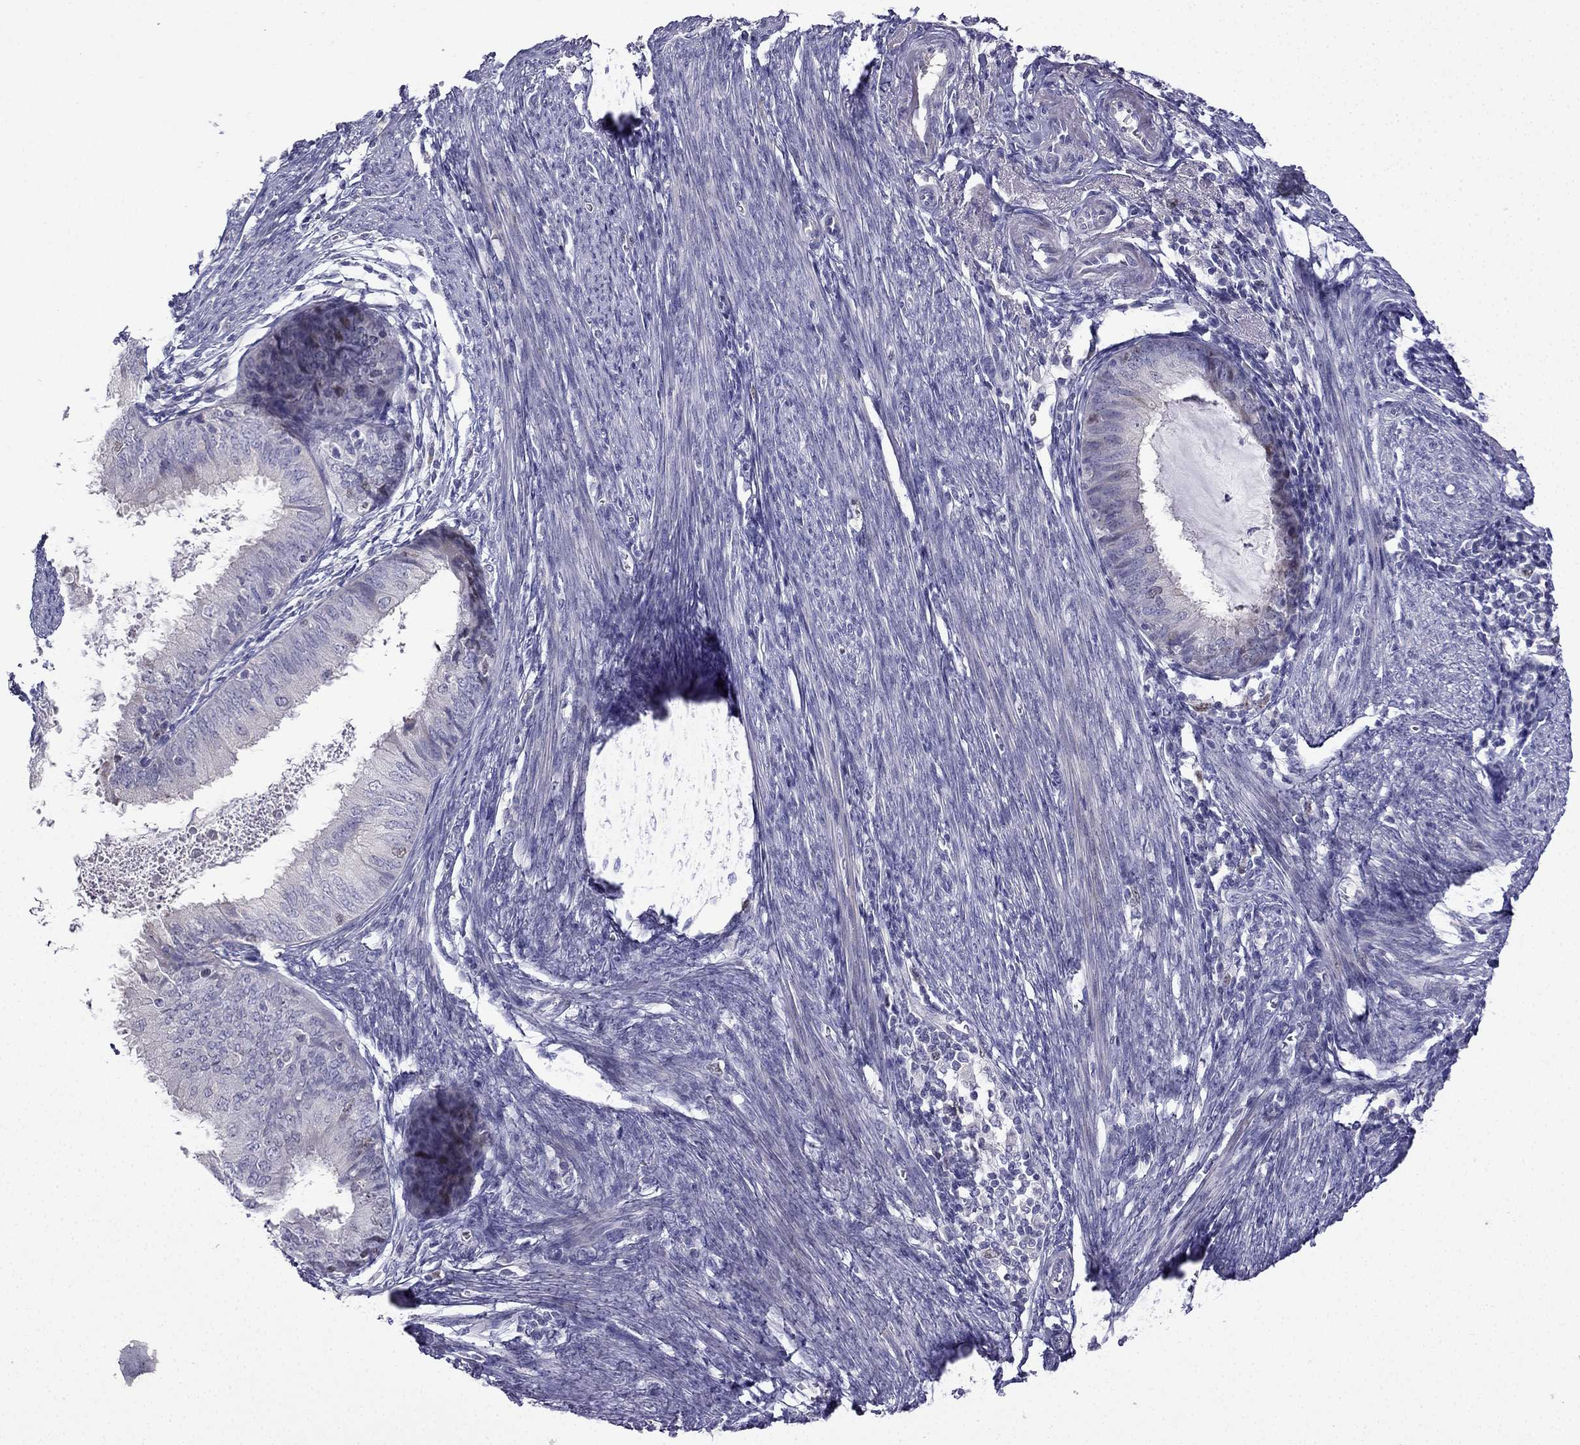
{"staining": {"intensity": "weak", "quantity": "<25%", "location": "nuclear"}, "tissue": "endometrial cancer", "cell_type": "Tumor cells", "image_type": "cancer", "snomed": [{"axis": "morphology", "description": "Adenocarcinoma, NOS"}, {"axis": "topography", "description": "Endometrium"}], "caption": "The image exhibits no staining of tumor cells in endometrial cancer.", "gene": "UHRF1", "patient": {"sex": "female", "age": 57}}